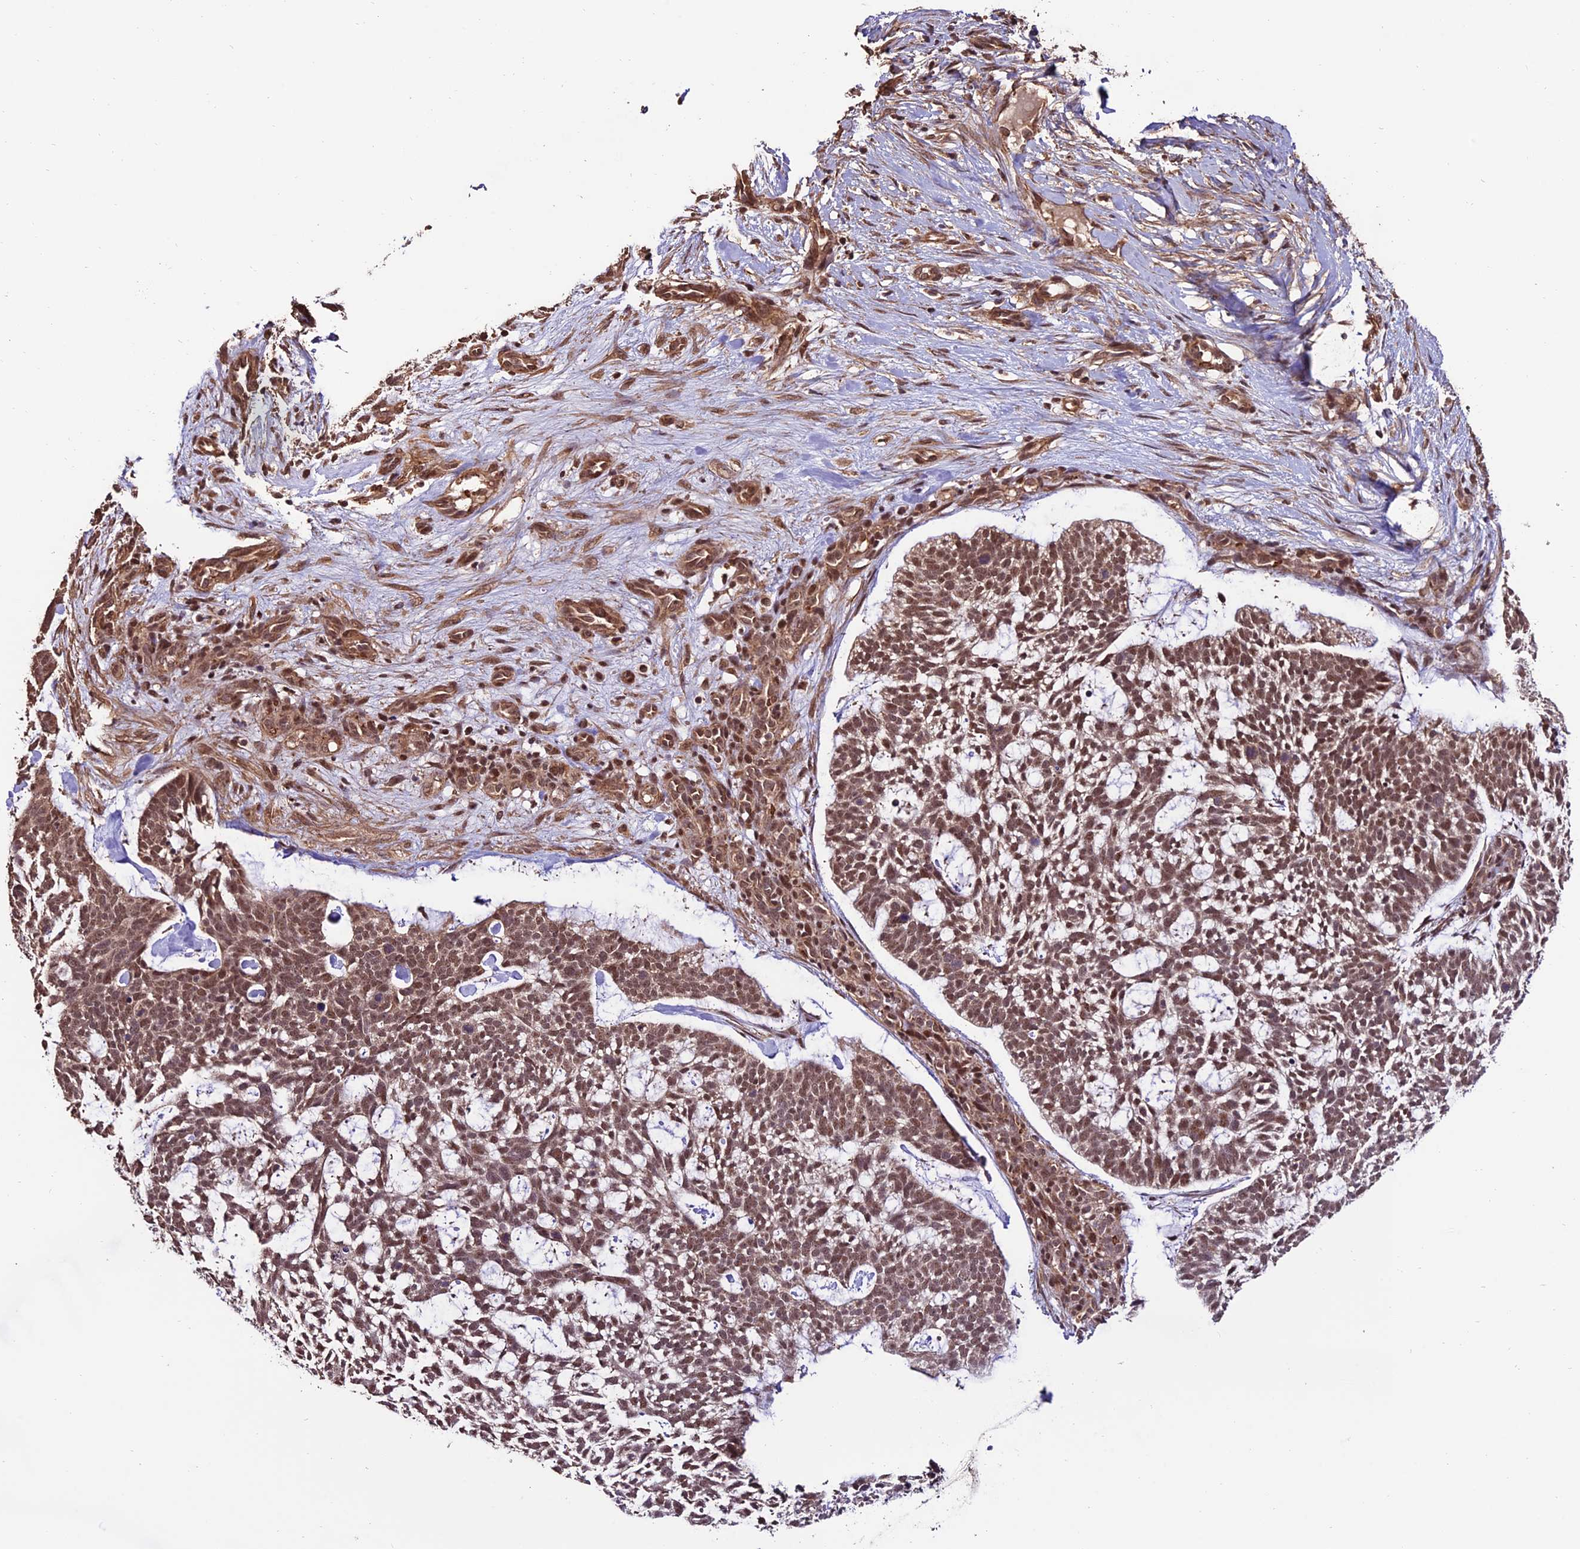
{"staining": {"intensity": "moderate", "quantity": ">75%", "location": "nuclear"}, "tissue": "skin cancer", "cell_type": "Tumor cells", "image_type": "cancer", "snomed": [{"axis": "morphology", "description": "Basal cell carcinoma"}, {"axis": "topography", "description": "Skin"}], "caption": "Brown immunohistochemical staining in skin cancer shows moderate nuclear staining in approximately >75% of tumor cells.", "gene": "CABIN1", "patient": {"sex": "male", "age": 88}}